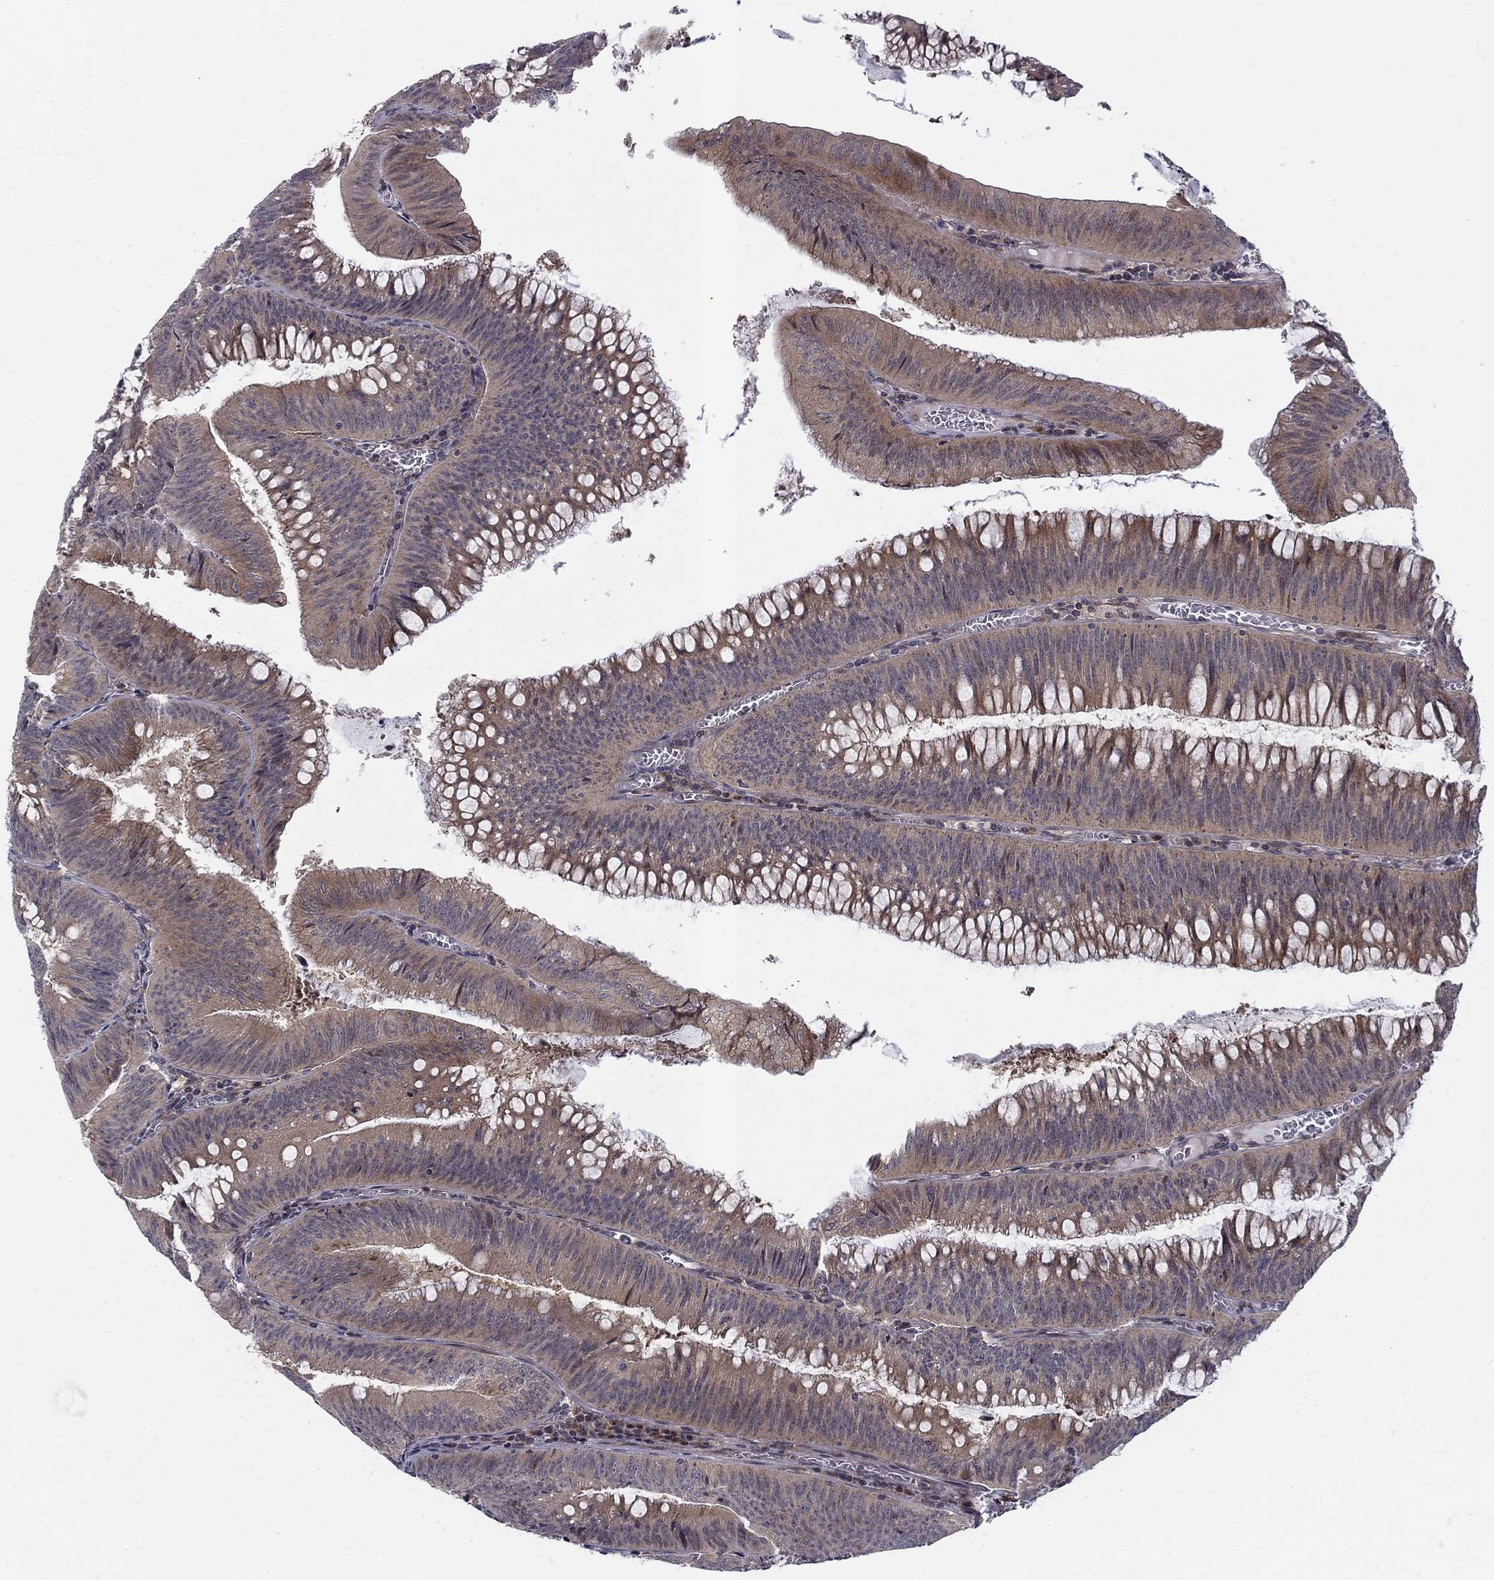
{"staining": {"intensity": "moderate", "quantity": "<25%", "location": "cytoplasmic/membranous"}, "tissue": "colorectal cancer", "cell_type": "Tumor cells", "image_type": "cancer", "snomed": [{"axis": "morphology", "description": "Adenocarcinoma, NOS"}, {"axis": "topography", "description": "Rectum"}], "caption": "Protein staining displays moderate cytoplasmic/membranous expression in about <25% of tumor cells in colorectal adenocarcinoma. The protein is stained brown, and the nuclei are stained in blue (DAB IHC with brightfield microscopy, high magnification).", "gene": "WDR19", "patient": {"sex": "female", "age": 72}}